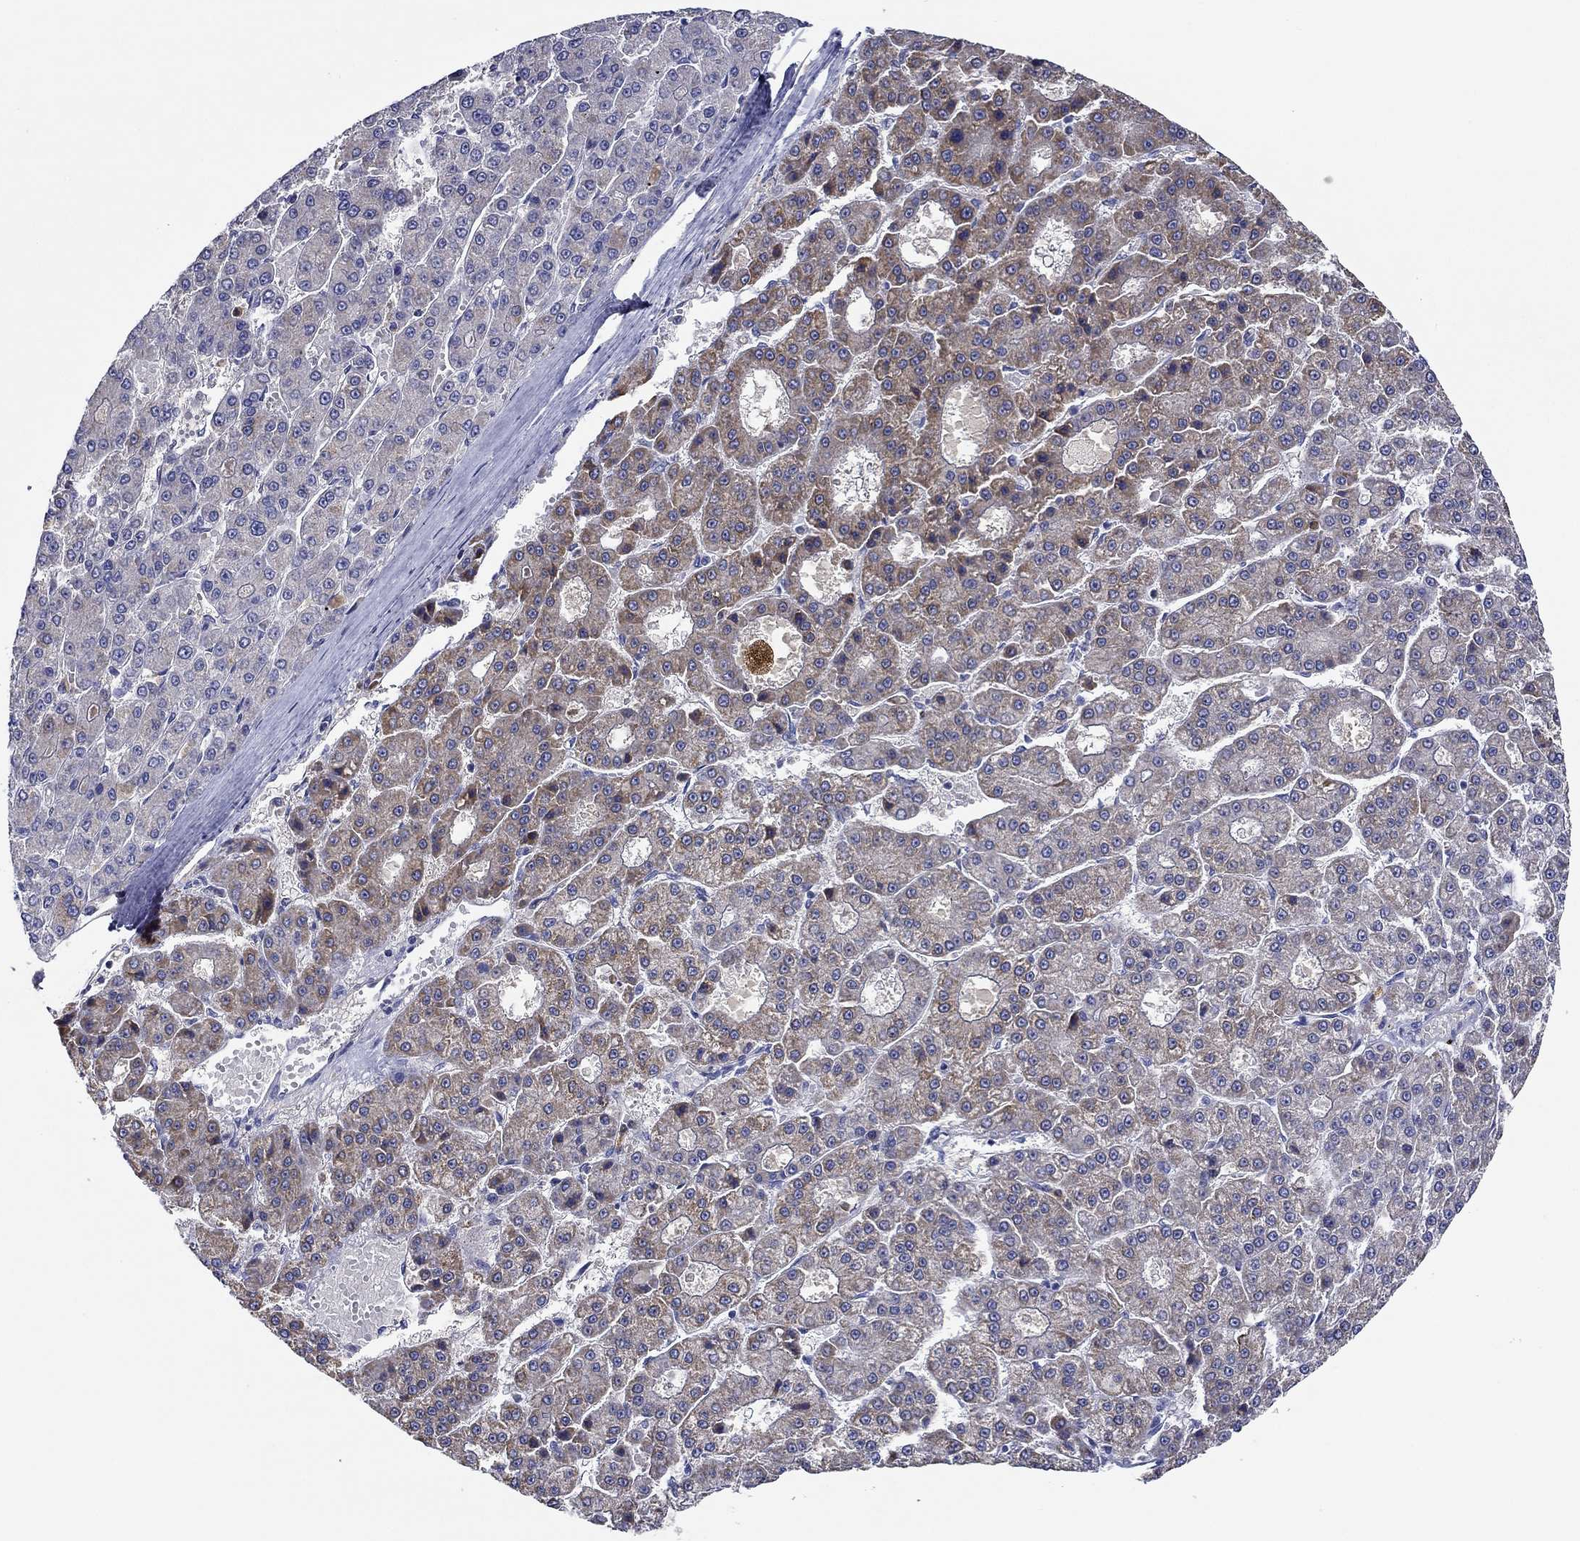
{"staining": {"intensity": "moderate", "quantity": "25%-75%", "location": "cytoplasmic/membranous"}, "tissue": "liver cancer", "cell_type": "Tumor cells", "image_type": "cancer", "snomed": [{"axis": "morphology", "description": "Carcinoma, Hepatocellular, NOS"}, {"axis": "topography", "description": "Liver"}], "caption": "Liver hepatocellular carcinoma stained with a brown dye exhibits moderate cytoplasmic/membranous positive staining in about 25%-75% of tumor cells.", "gene": "CHIT1", "patient": {"sex": "male", "age": 70}}